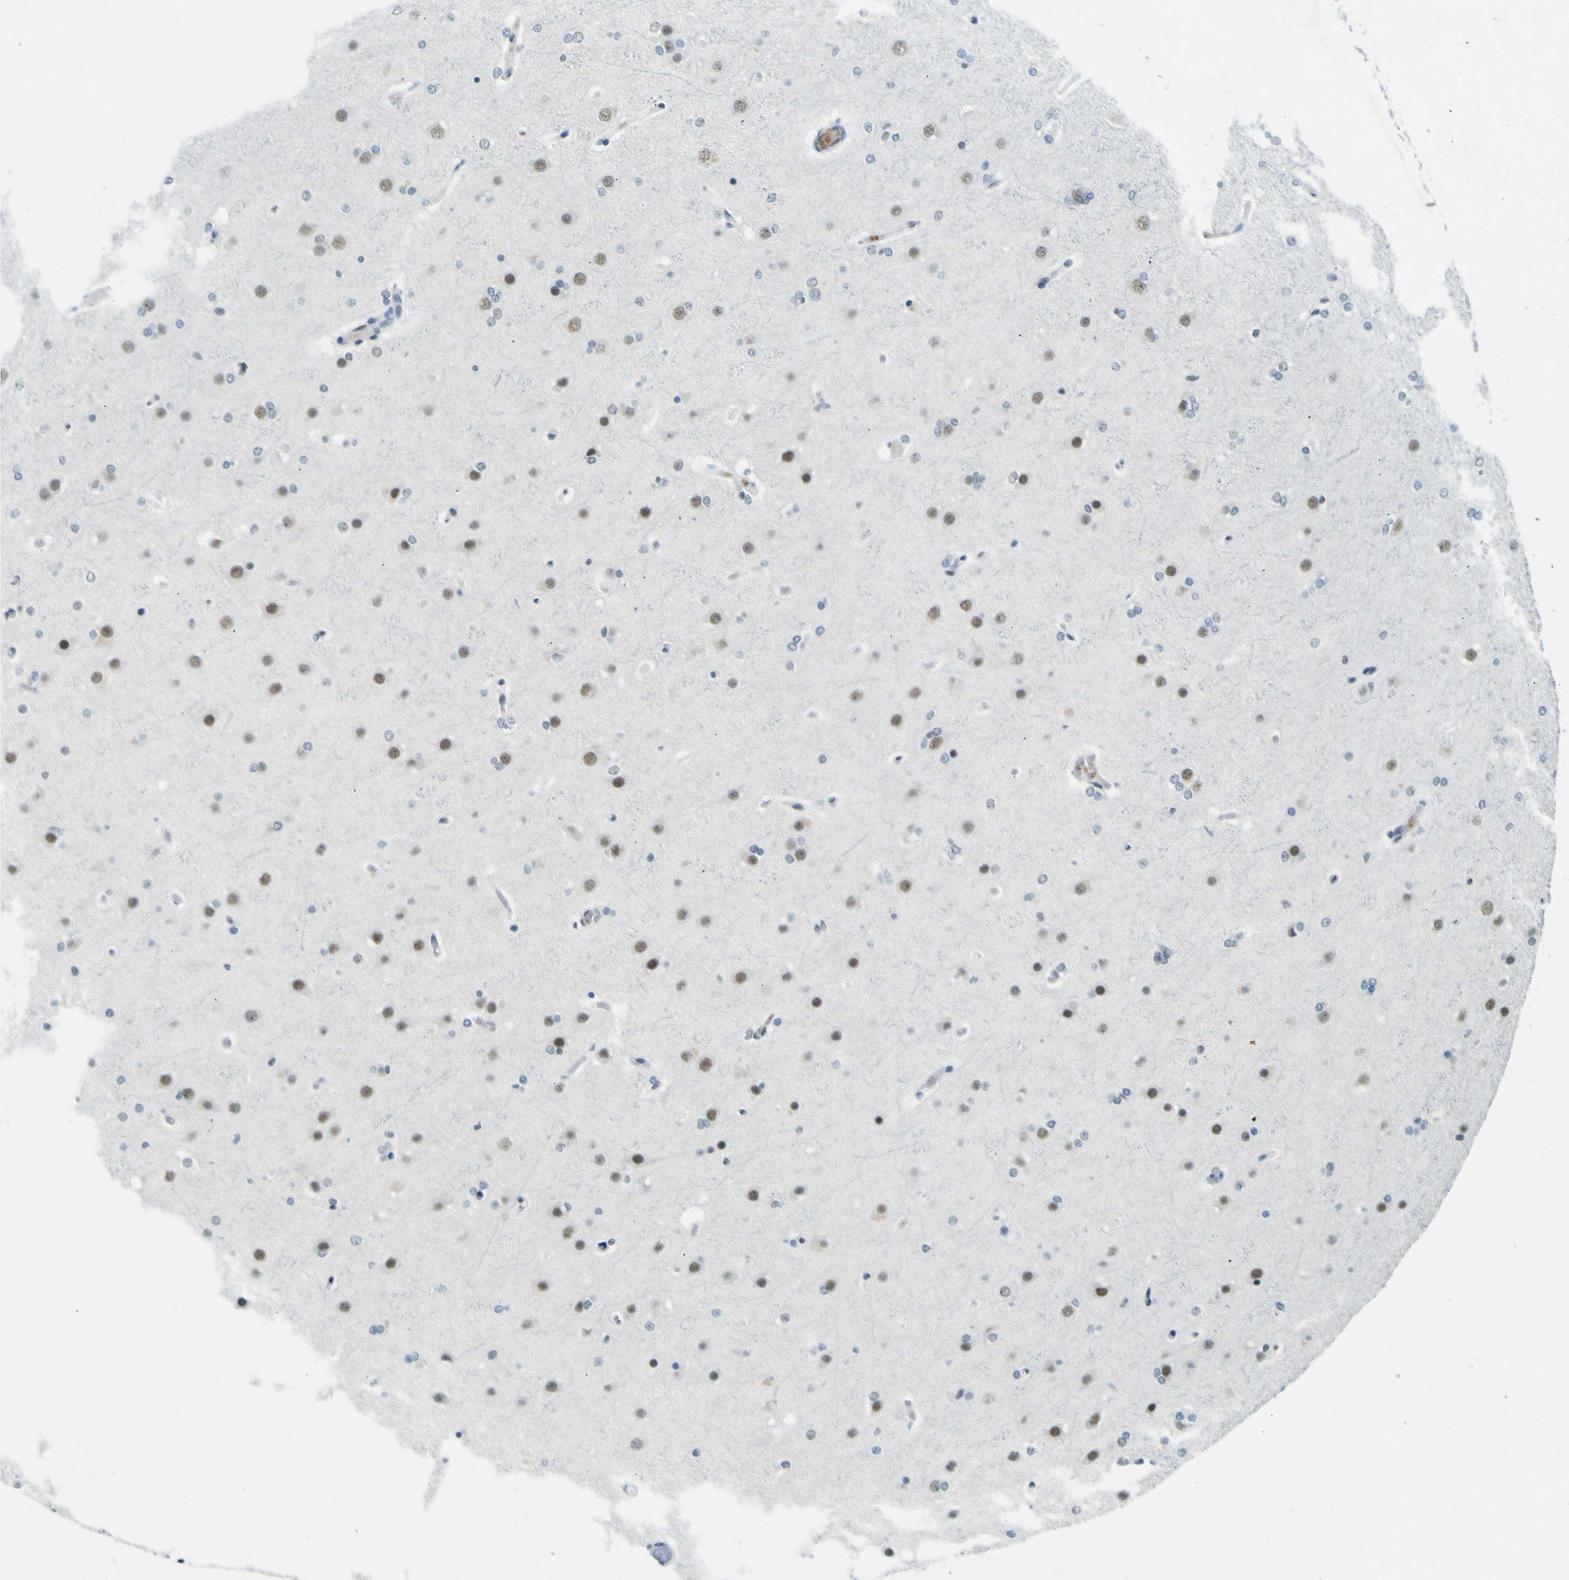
{"staining": {"intensity": "weak", "quantity": "<25%", "location": "nuclear"}, "tissue": "glioma", "cell_type": "Tumor cells", "image_type": "cancer", "snomed": [{"axis": "morphology", "description": "Glioma, malignant, High grade"}, {"axis": "topography", "description": "Cerebral cortex"}], "caption": "A micrograph of human glioma is negative for staining in tumor cells.", "gene": "CEBPG", "patient": {"sex": "female", "age": 36}}